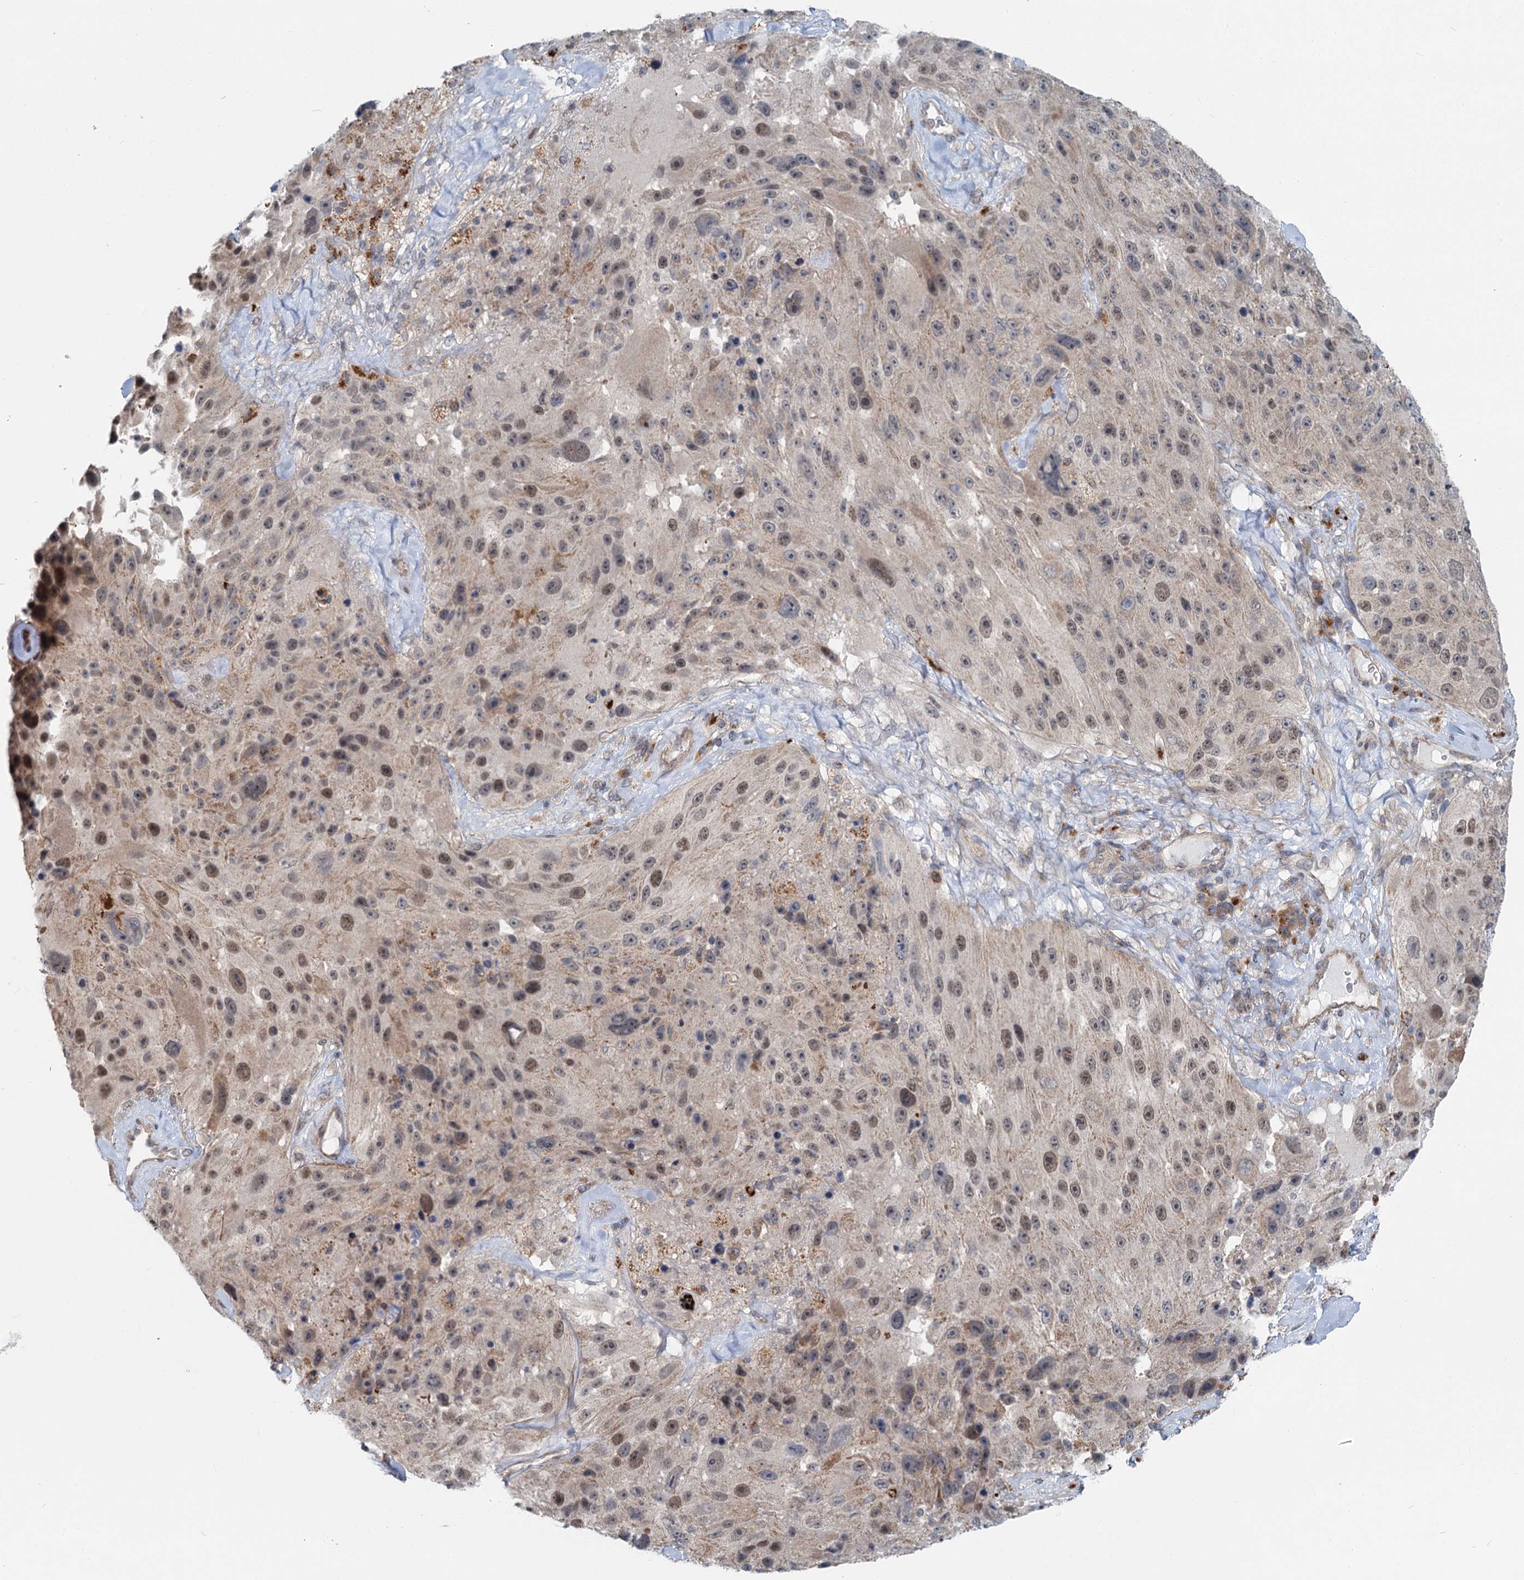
{"staining": {"intensity": "weak", "quantity": "<25%", "location": "cytoplasmic/membranous,nuclear"}, "tissue": "melanoma", "cell_type": "Tumor cells", "image_type": "cancer", "snomed": [{"axis": "morphology", "description": "Malignant melanoma, Metastatic site"}, {"axis": "topography", "description": "Lymph node"}], "caption": "Immunohistochemical staining of melanoma reveals no significant expression in tumor cells.", "gene": "ADCY2", "patient": {"sex": "male", "age": 62}}